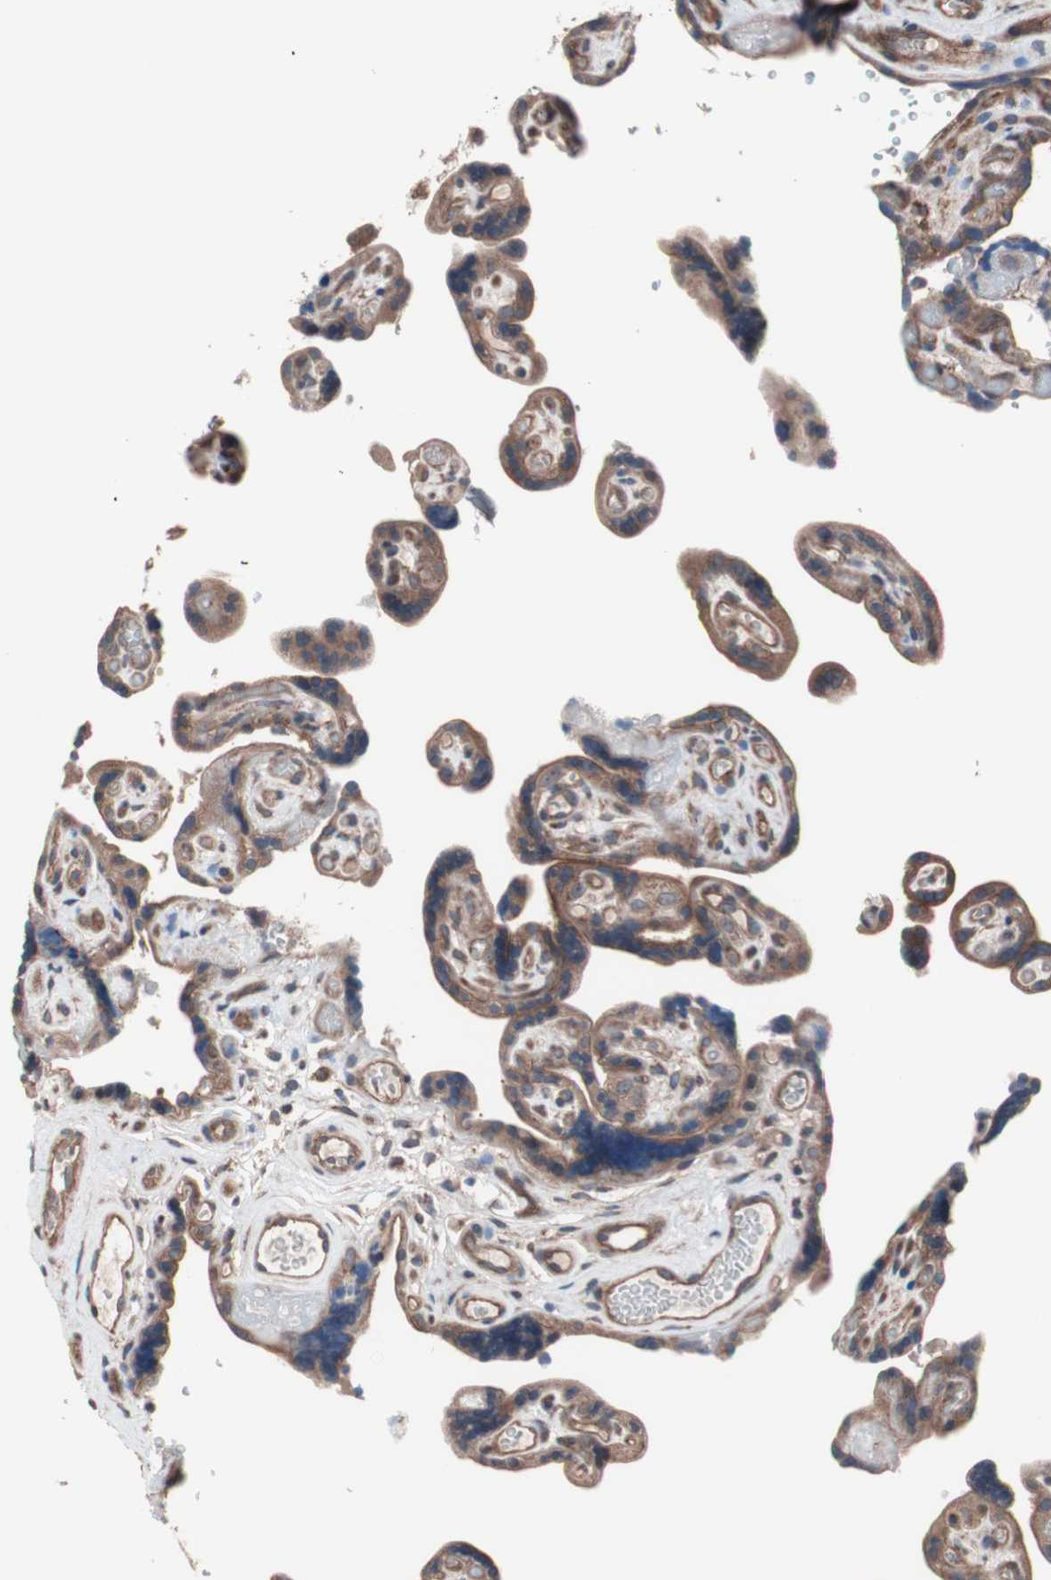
{"staining": {"intensity": "moderate", "quantity": ">75%", "location": "cytoplasmic/membranous"}, "tissue": "placenta", "cell_type": "Decidual cells", "image_type": "normal", "snomed": [{"axis": "morphology", "description": "Normal tissue, NOS"}, {"axis": "topography", "description": "Placenta"}], "caption": "Protein expression analysis of normal placenta shows moderate cytoplasmic/membranous staining in approximately >75% of decidual cells.", "gene": "CTTNBP2NL", "patient": {"sex": "female", "age": 30}}